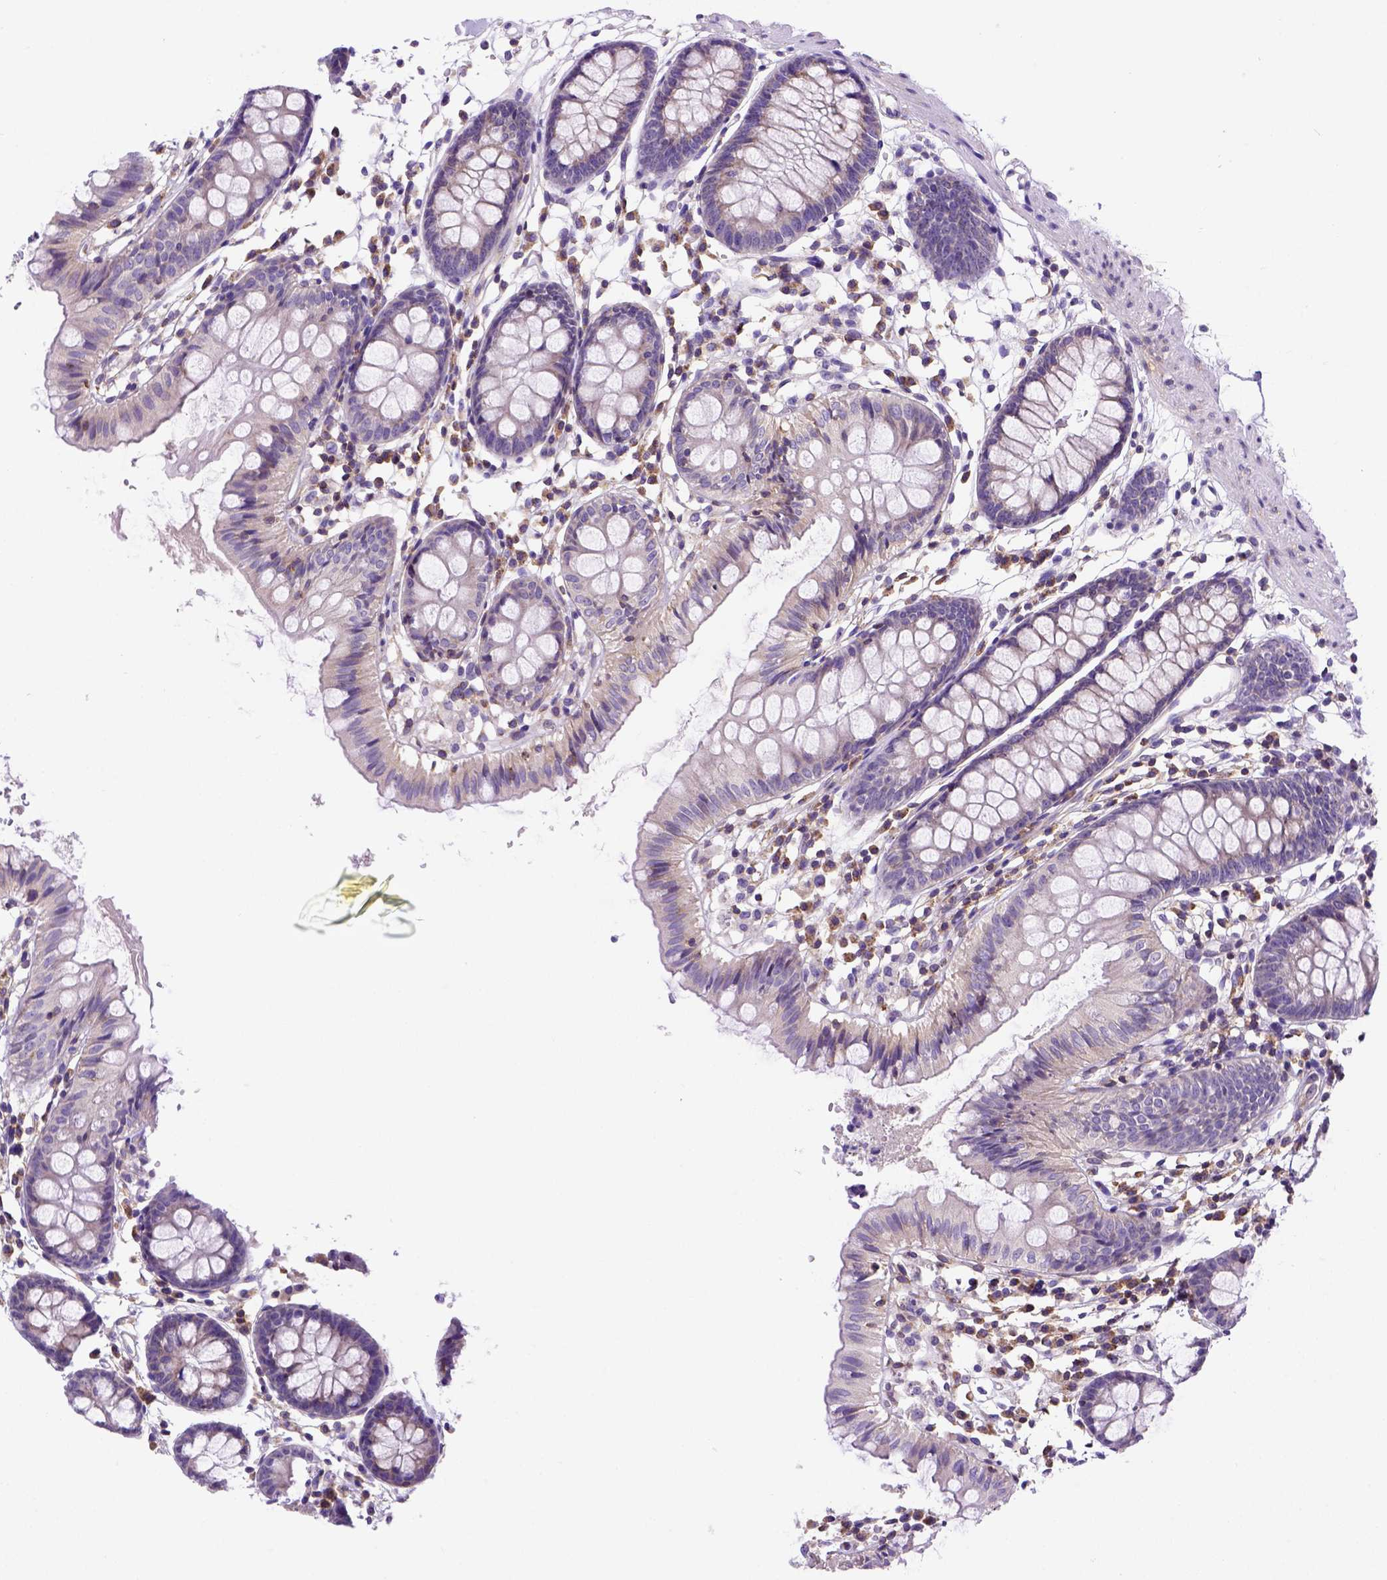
{"staining": {"intensity": "negative", "quantity": "none", "location": "none"}, "tissue": "colon", "cell_type": "Endothelial cells", "image_type": "normal", "snomed": [{"axis": "morphology", "description": "Normal tissue, NOS"}, {"axis": "topography", "description": "Colon"}], "caption": "Protein analysis of benign colon demonstrates no significant positivity in endothelial cells.", "gene": "FOXI1", "patient": {"sex": "female", "age": 84}}